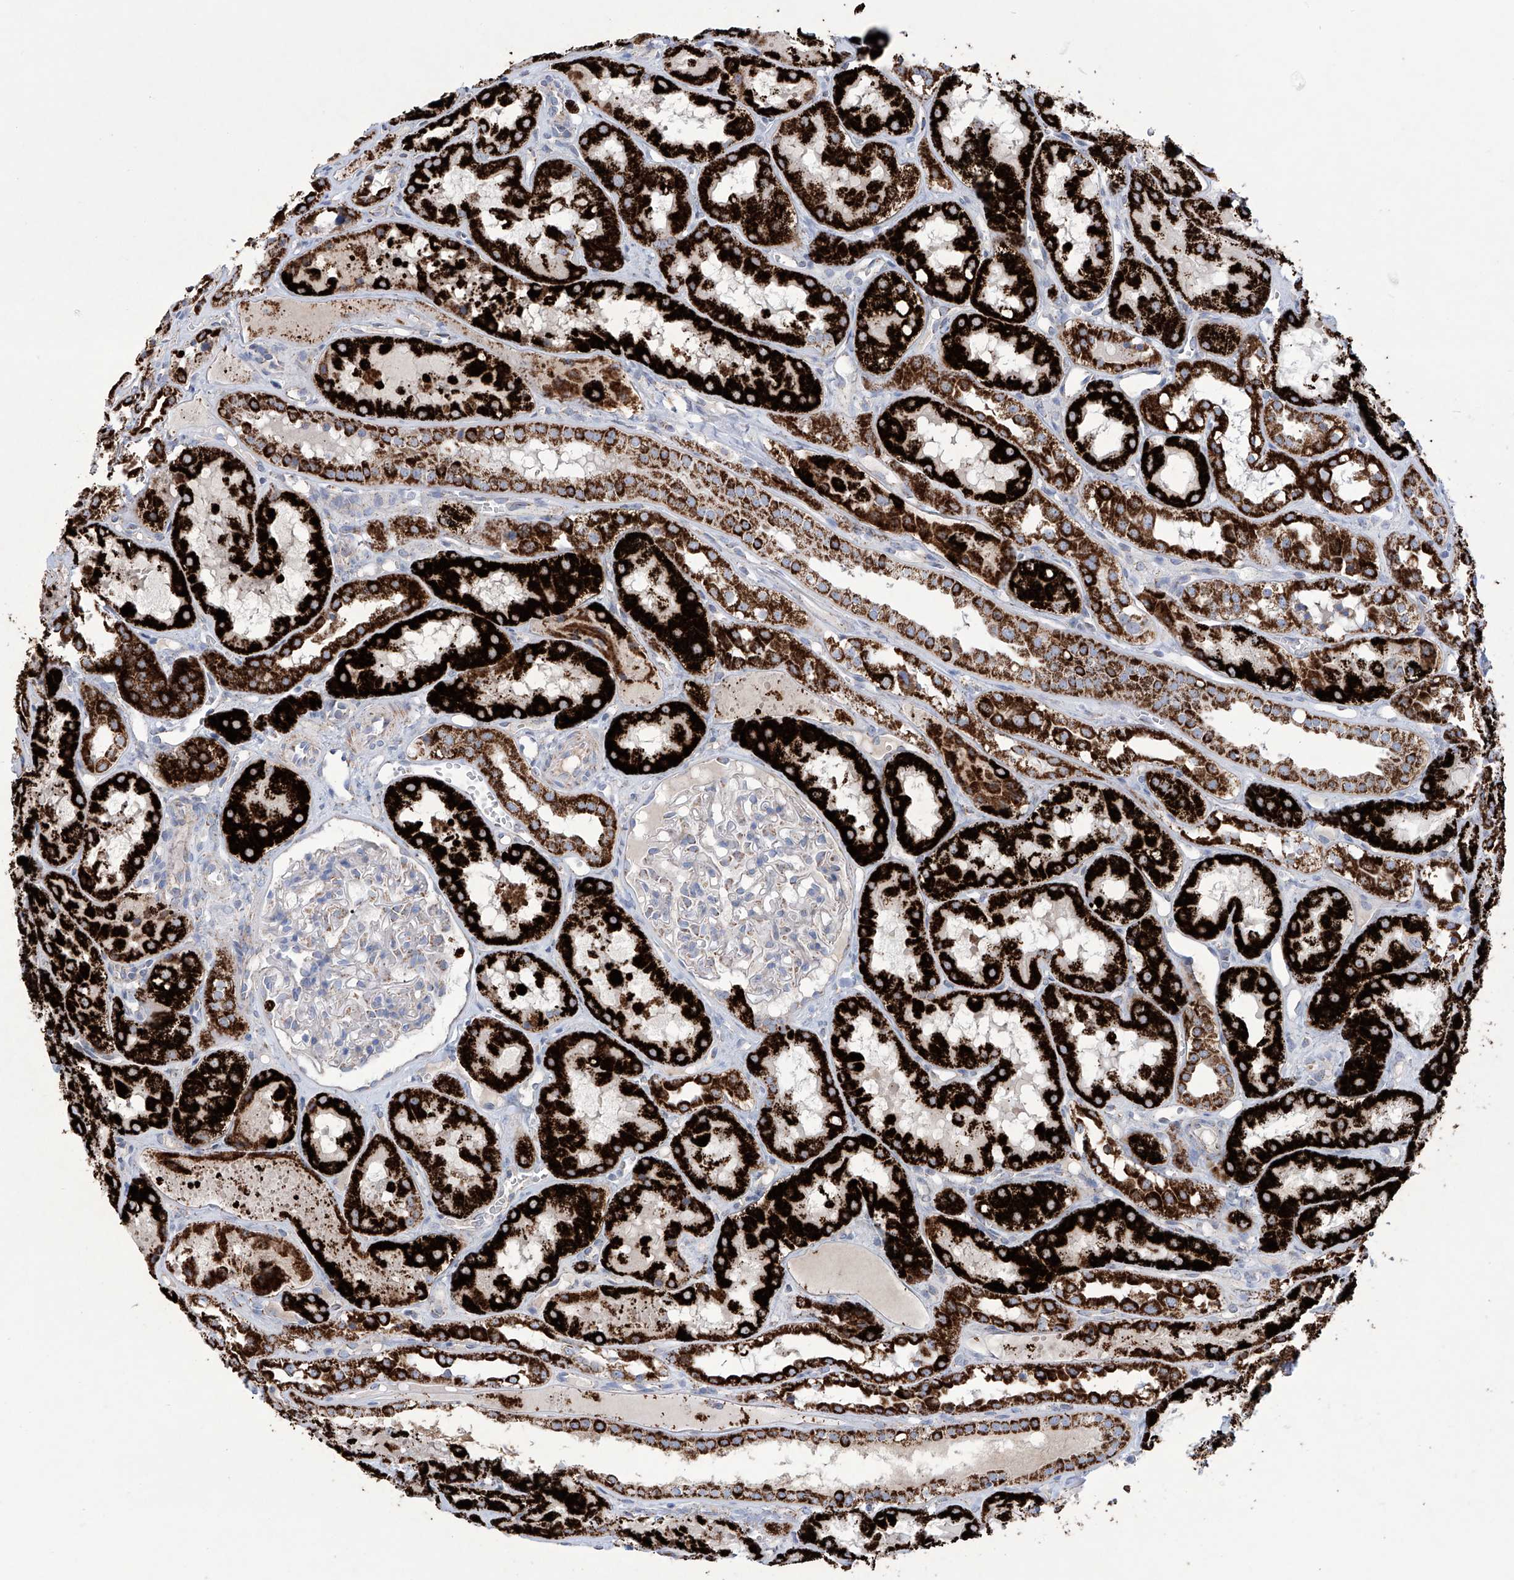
{"staining": {"intensity": "weak", "quantity": "<25%", "location": "cytoplasmic/membranous"}, "tissue": "kidney", "cell_type": "Cells in glomeruli", "image_type": "normal", "snomed": [{"axis": "morphology", "description": "Normal tissue, NOS"}, {"axis": "topography", "description": "Kidney"}], "caption": "Immunohistochemistry histopathology image of normal kidney: kidney stained with DAB reveals no significant protein expression in cells in glomeruli. The staining is performed using DAB brown chromogen with nuclei counter-stained in using hematoxylin.", "gene": "ALDH6A1", "patient": {"sex": "male", "age": 16}}